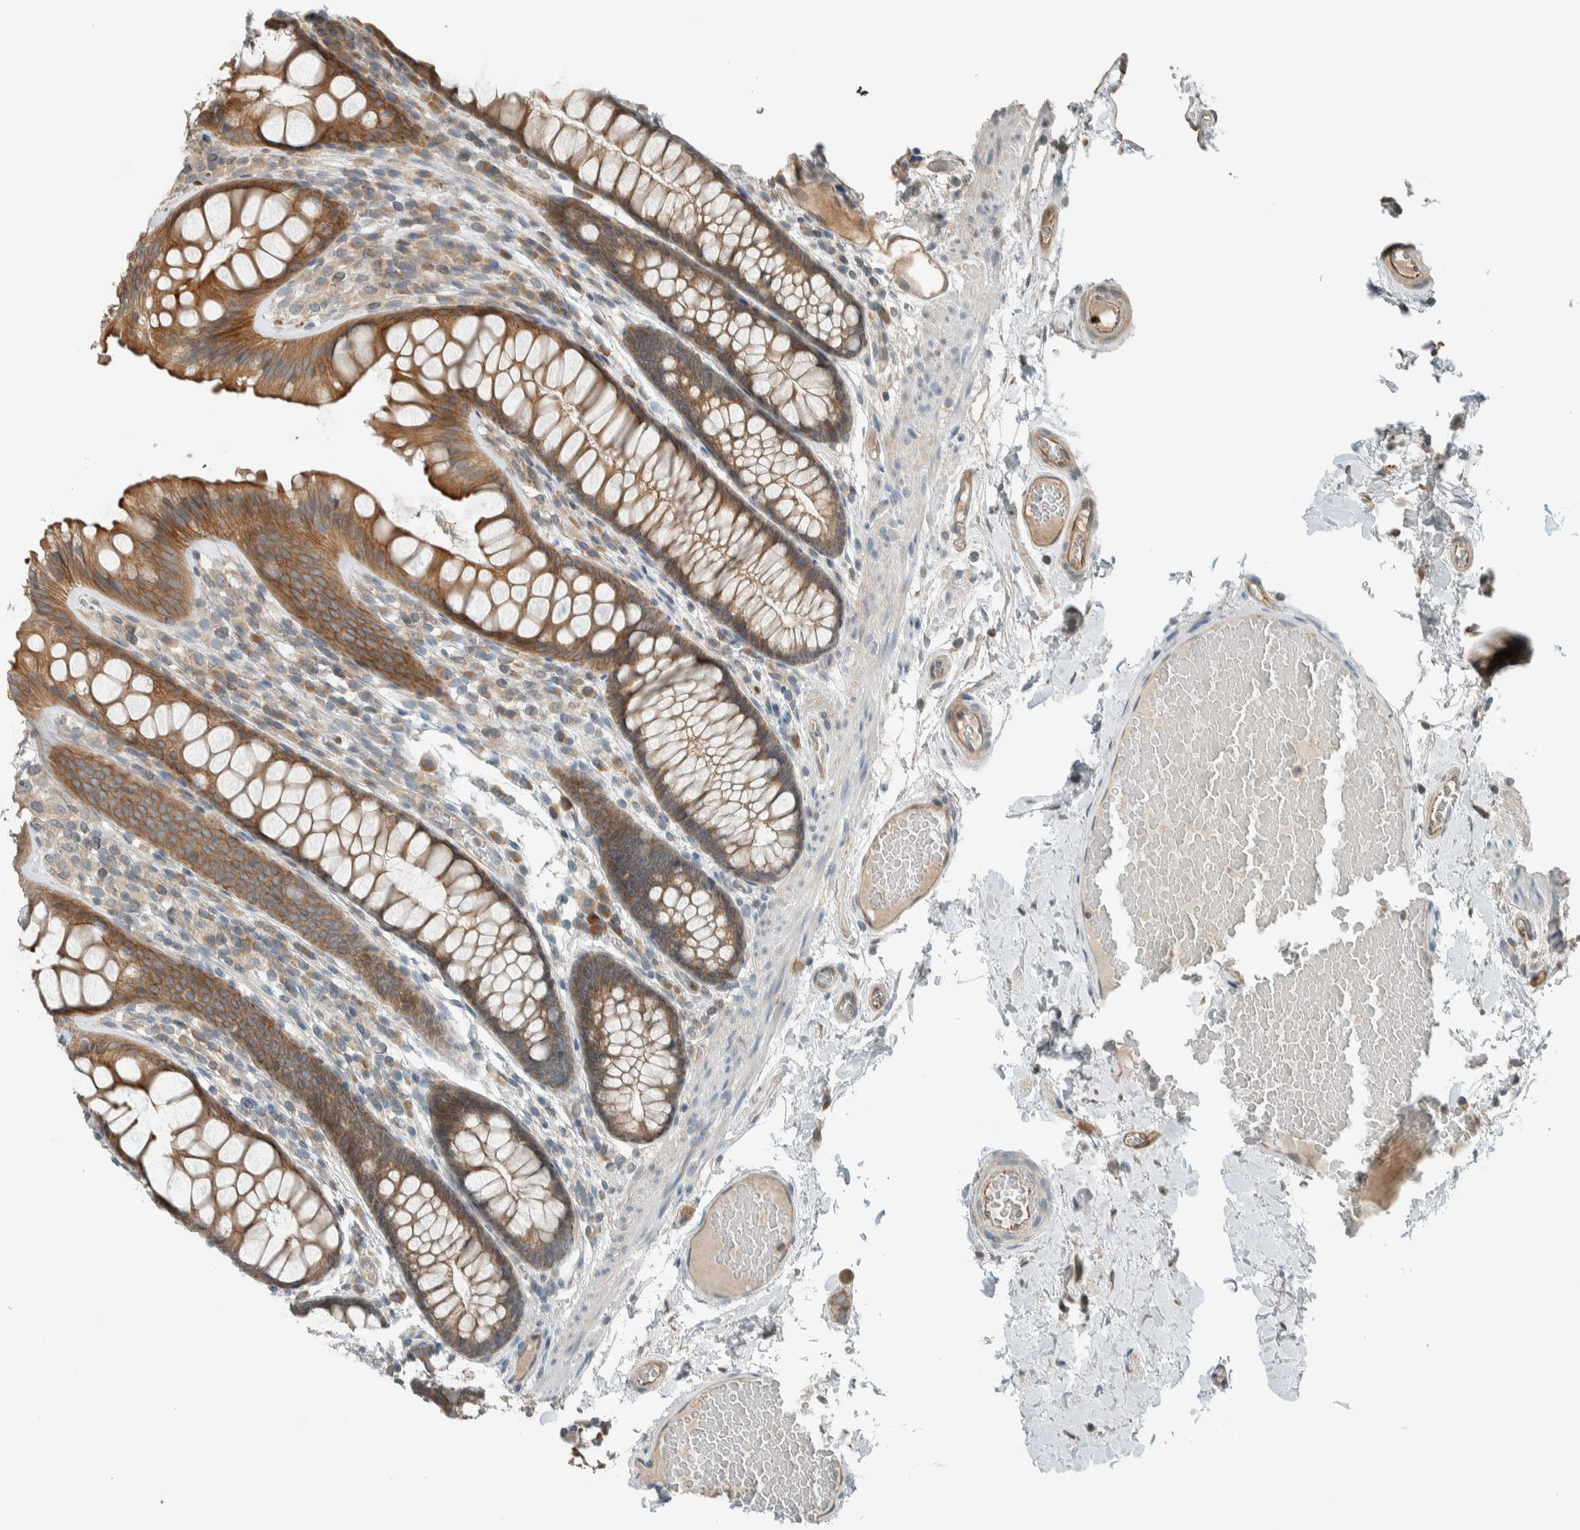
{"staining": {"intensity": "moderate", "quantity": "25%-75%", "location": "cytoplasmic/membranous"}, "tissue": "colon", "cell_type": "Endothelial cells", "image_type": "normal", "snomed": [{"axis": "morphology", "description": "Normal tissue, NOS"}, {"axis": "topography", "description": "Colon"}], "caption": "Benign colon exhibits moderate cytoplasmic/membranous positivity in about 25%-75% of endothelial cells, visualized by immunohistochemistry.", "gene": "SEL1L", "patient": {"sex": "female", "age": 56}}